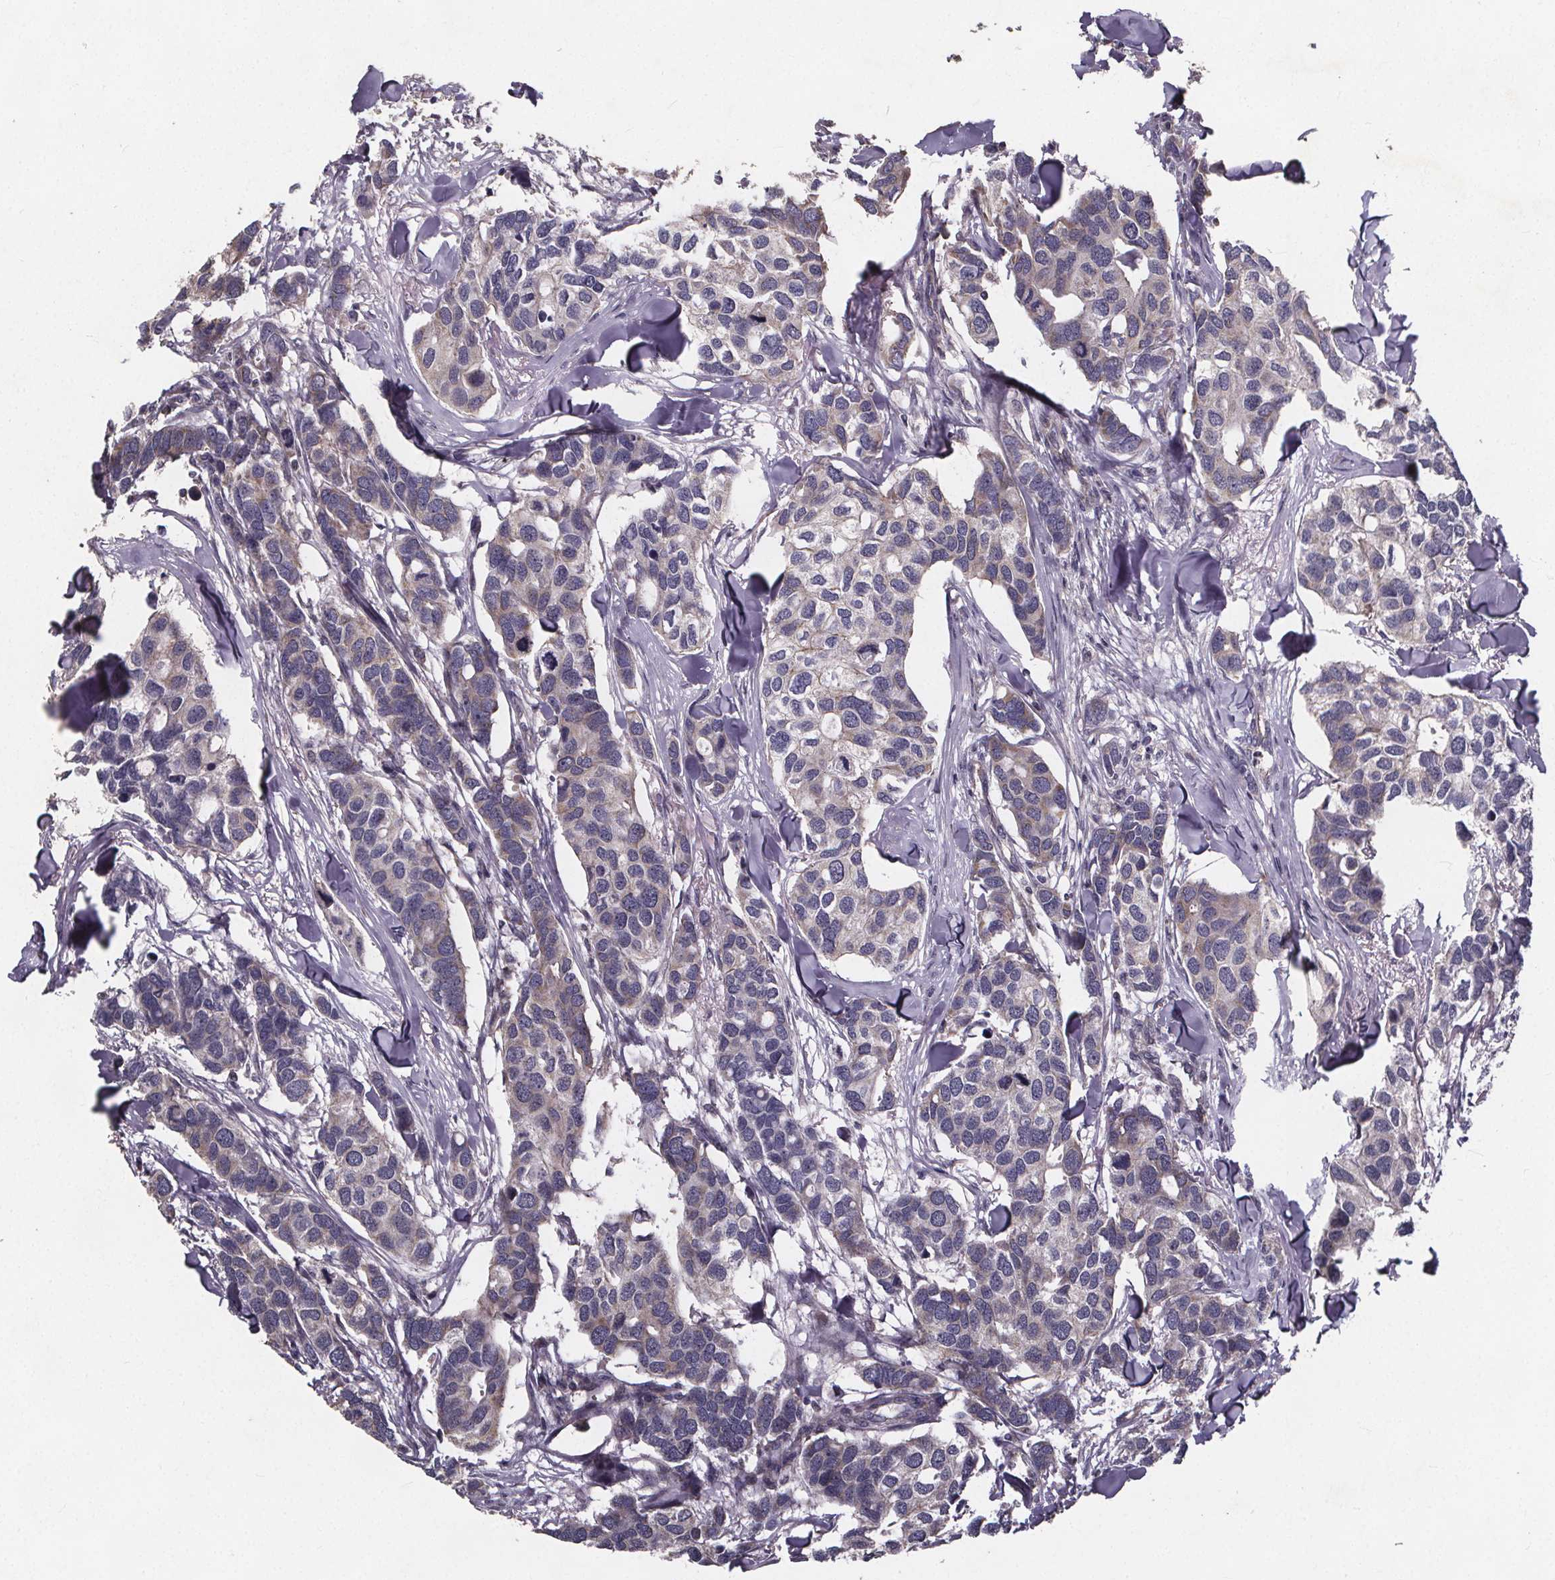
{"staining": {"intensity": "negative", "quantity": "none", "location": "none"}, "tissue": "breast cancer", "cell_type": "Tumor cells", "image_type": "cancer", "snomed": [{"axis": "morphology", "description": "Duct carcinoma"}, {"axis": "topography", "description": "Breast"}], "caption": "A histopathology image of breast cancer stained for a protein demonstrates no brown staining in tumor cells.", "gene": "YME1L1", "patient": {"sex": "female", "age": 83}}